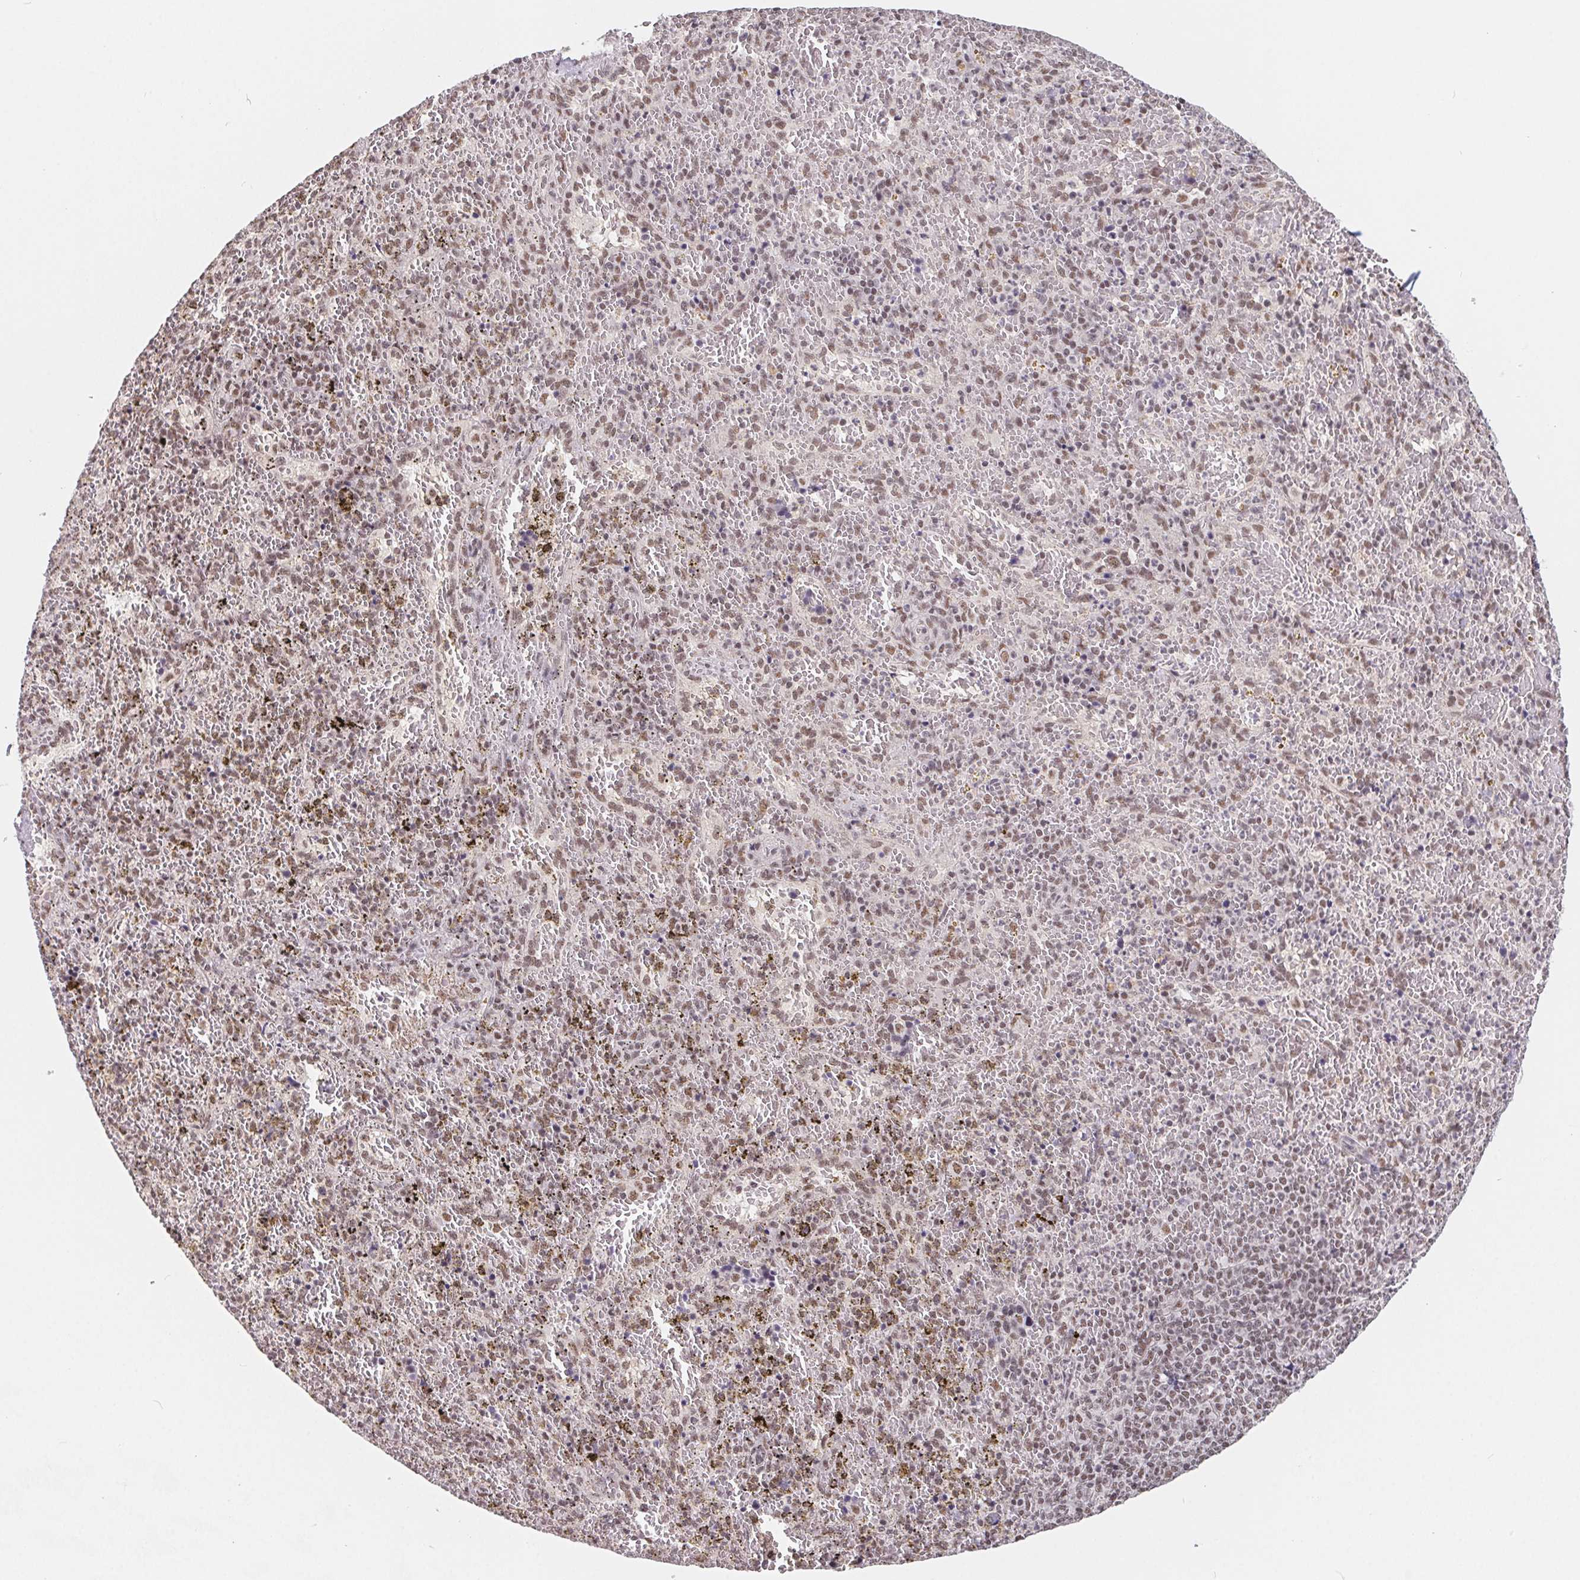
{"staining": {"intensity": "moderate", "quantity": "<25%", "location": "nuclear"}, "tissue": "spleen", "cell_type": "Cells in red pulp", "image_type": "normal", "snomed": [{"axis": "morphology", "description": "Normal tissue, NOS"}, {"axis": "topography", "description": "Spleen"}], "caption": "Benign spleen was stained to show a protein in brown. There is low levels of moderate nuclear positivity in about <25% of cells in red pulp.", "gene": "TCERG1", "patient": {"sex": "female", "age": 50}}